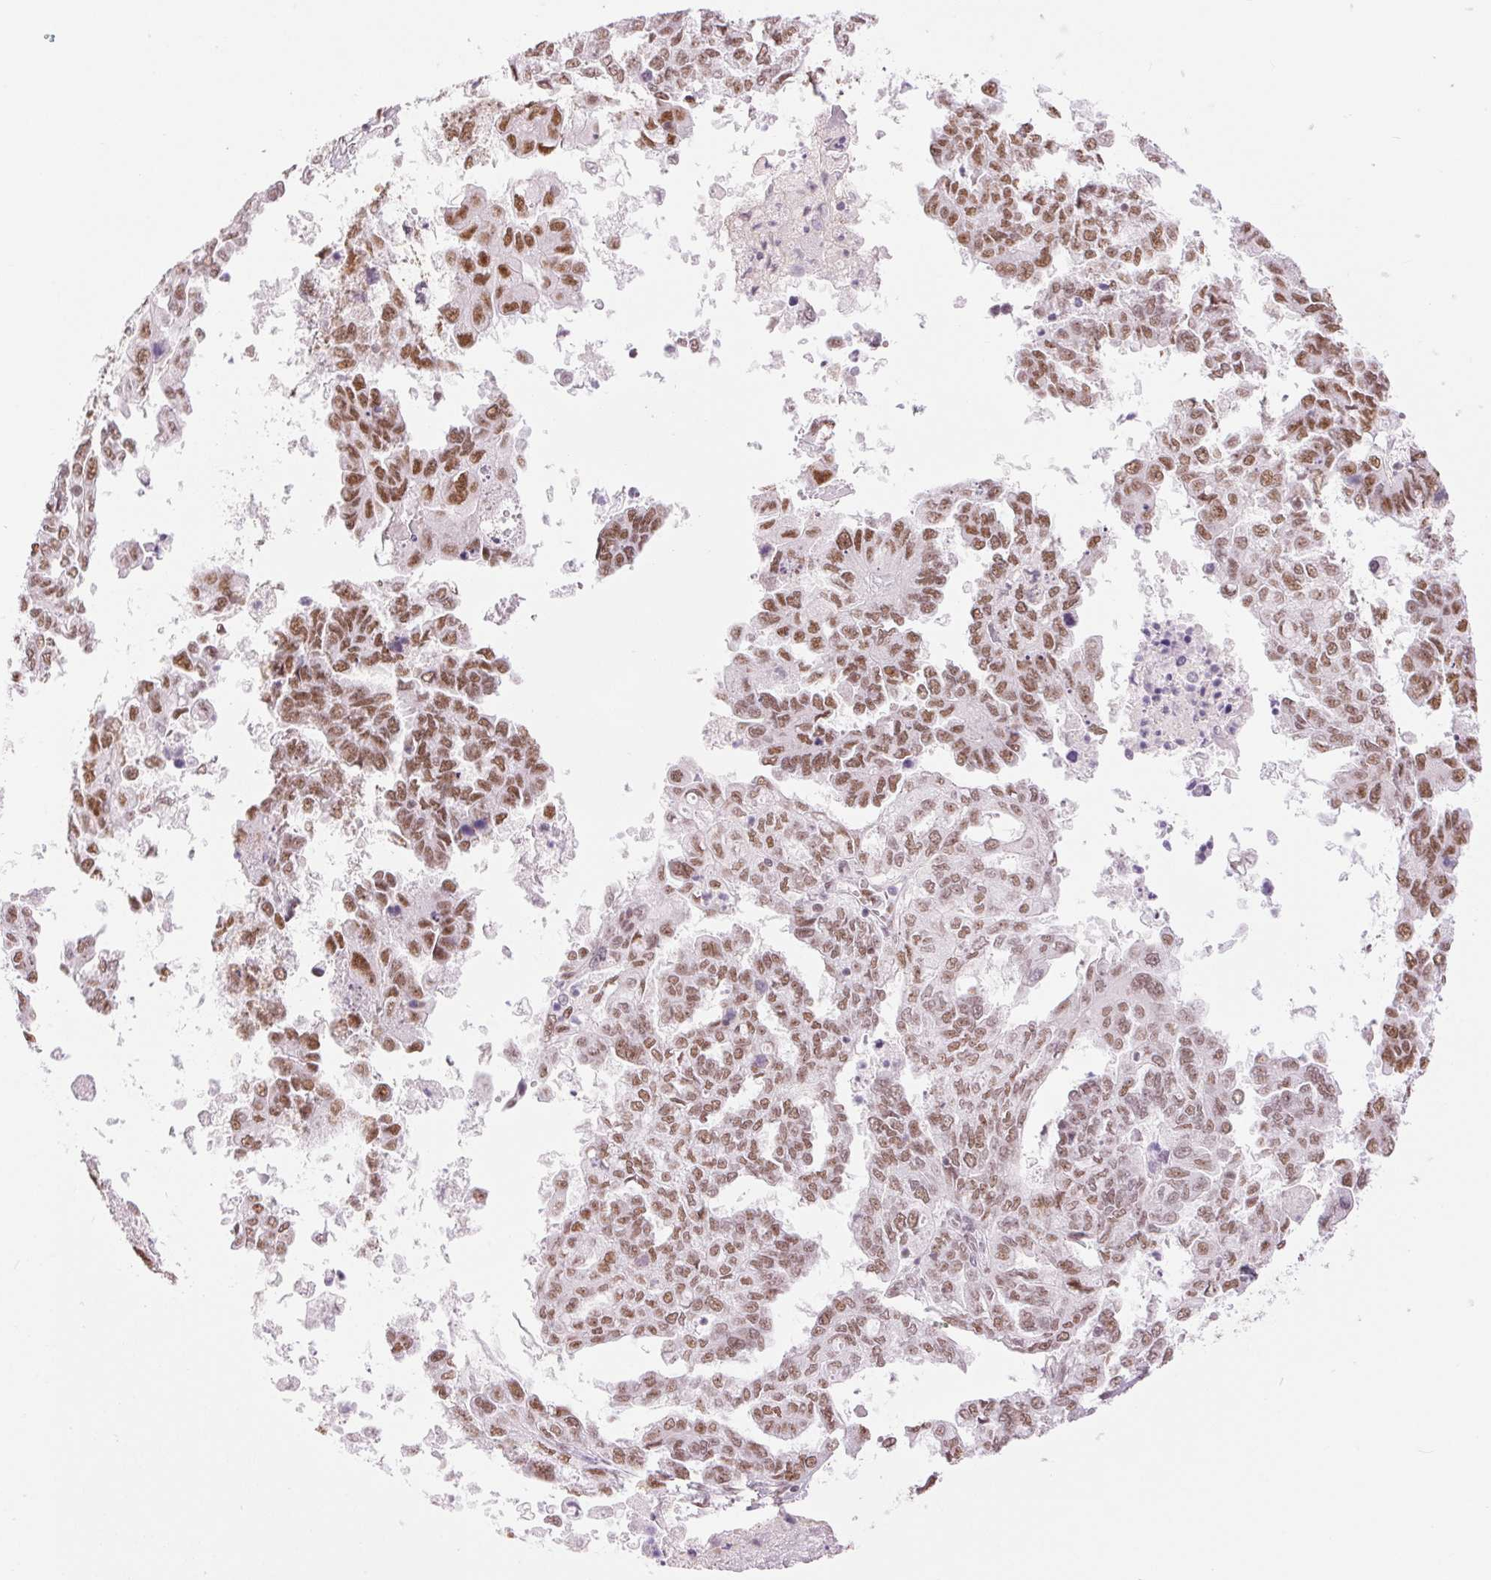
{"staining": {"intensity": "moderate", "quantity": ">75%", "location": "nuclear"}, "tissue": "ovarian cancer", "cell_type": "Tumor cells", "image_type": "cancer", "snomed": [{"axis": "morphology", "description": "Cystadenocarcinoma, serous, NOS"}, {"axis": "topography", "description": "Ovary"}], "caption": "A brown stain highlights moderate nuclear expression of a protein in human ovarian cancer (serous cystadenocarcinoma) tumor cells.", "gene": "ZFR2", "patient": {"sex": "female", "age": 53}}